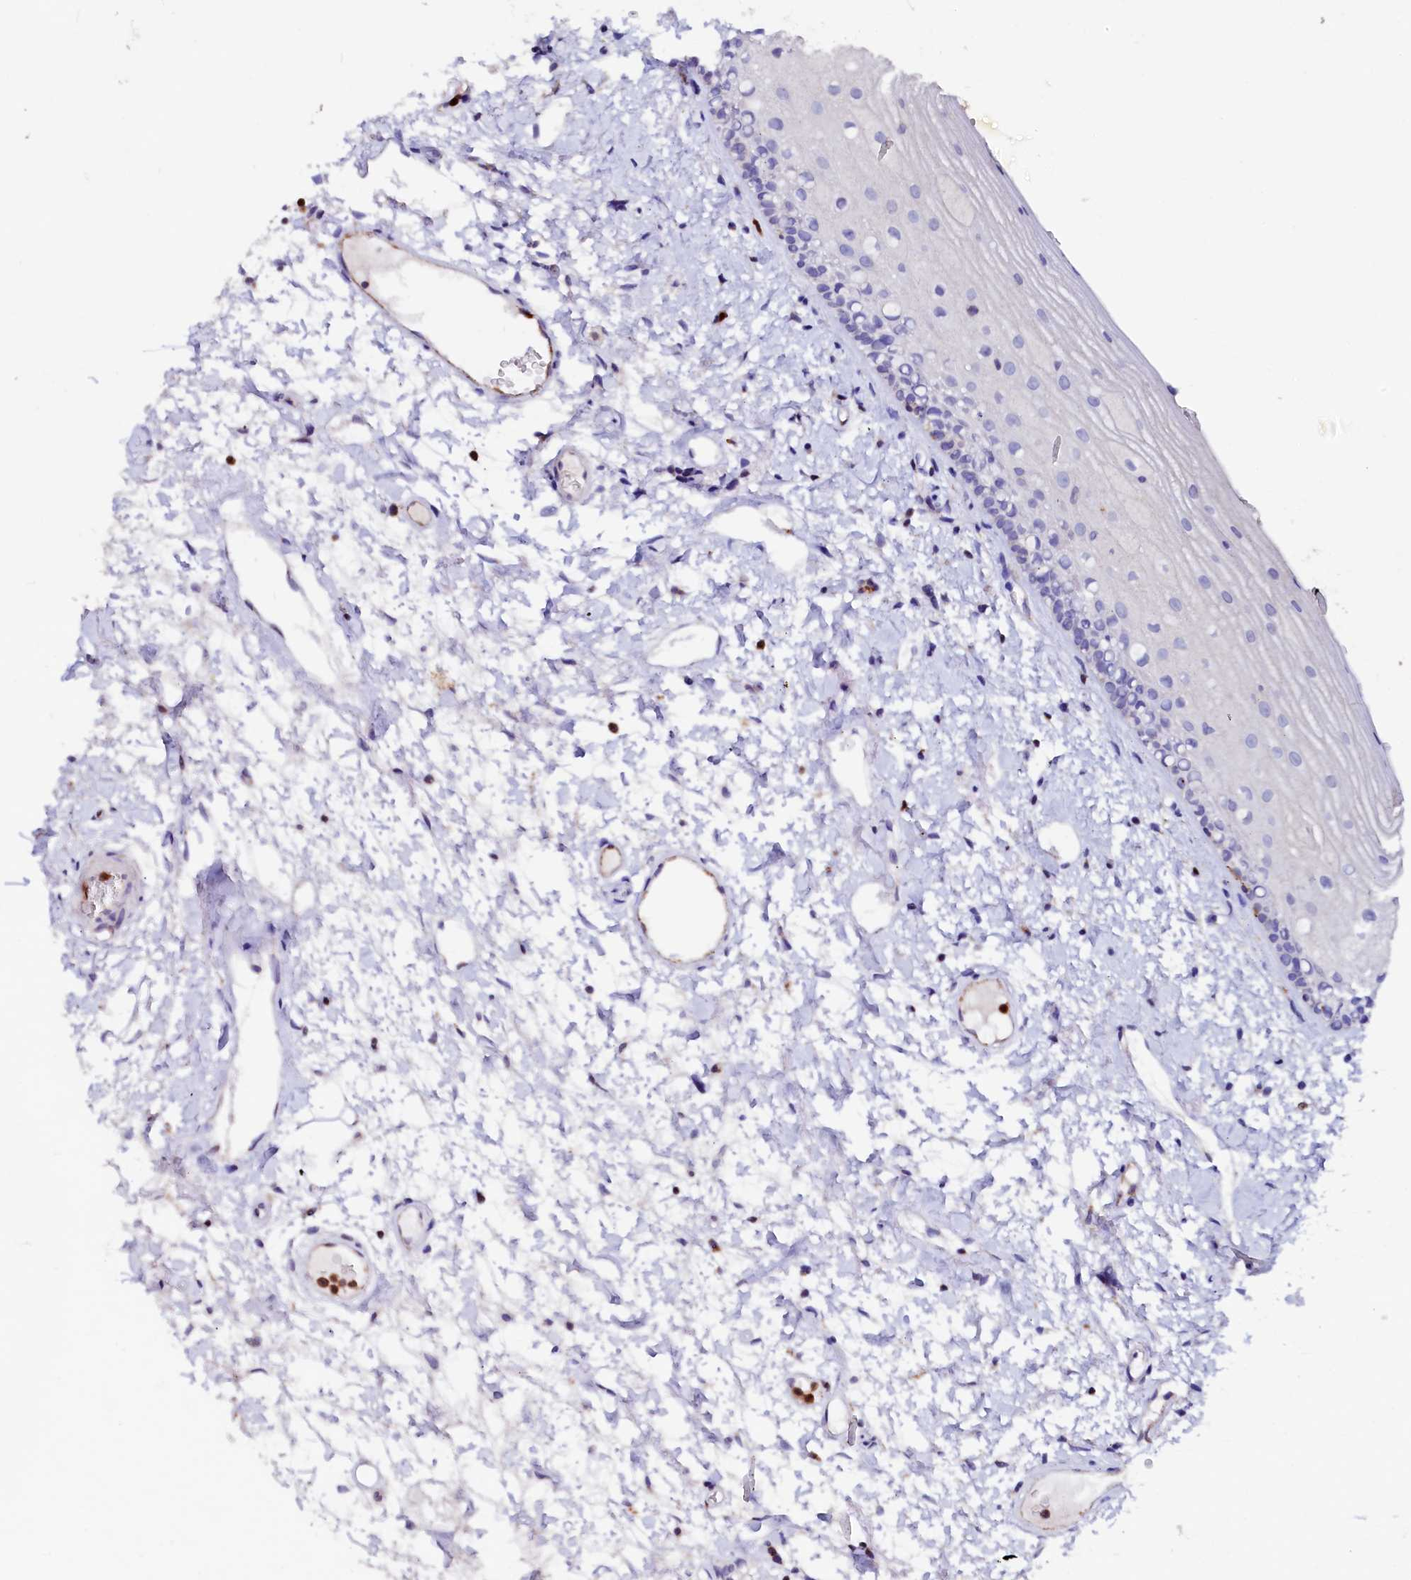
{"staining": {"intensity": "moderate", "quantity": "<25%", "location": "cytoplasmic/membranous"}, "tissue": "oral mucosa", "cell_type": "Squamous epithelial cells", "image_type": "normal", "snomed": [{"axis": "morphology", "description": "Normal tissue, NOS"}, {"axis": "topography", "description": "Oral tissue"}], "caption": "Immunohistochemistry of benign human oral mucosa displays low levels of moderate cytoplasmic/membranous expression in about <25% of squamous epithelial cells. The staining is performed using DAB (3,3'-diaminobenzidine) brown chromogen to label protein expression. The nuclei are counter-stained blue using hematoxylin.", "gene": "RAB27A", "patient": {"sex": "female", "age": 76}}